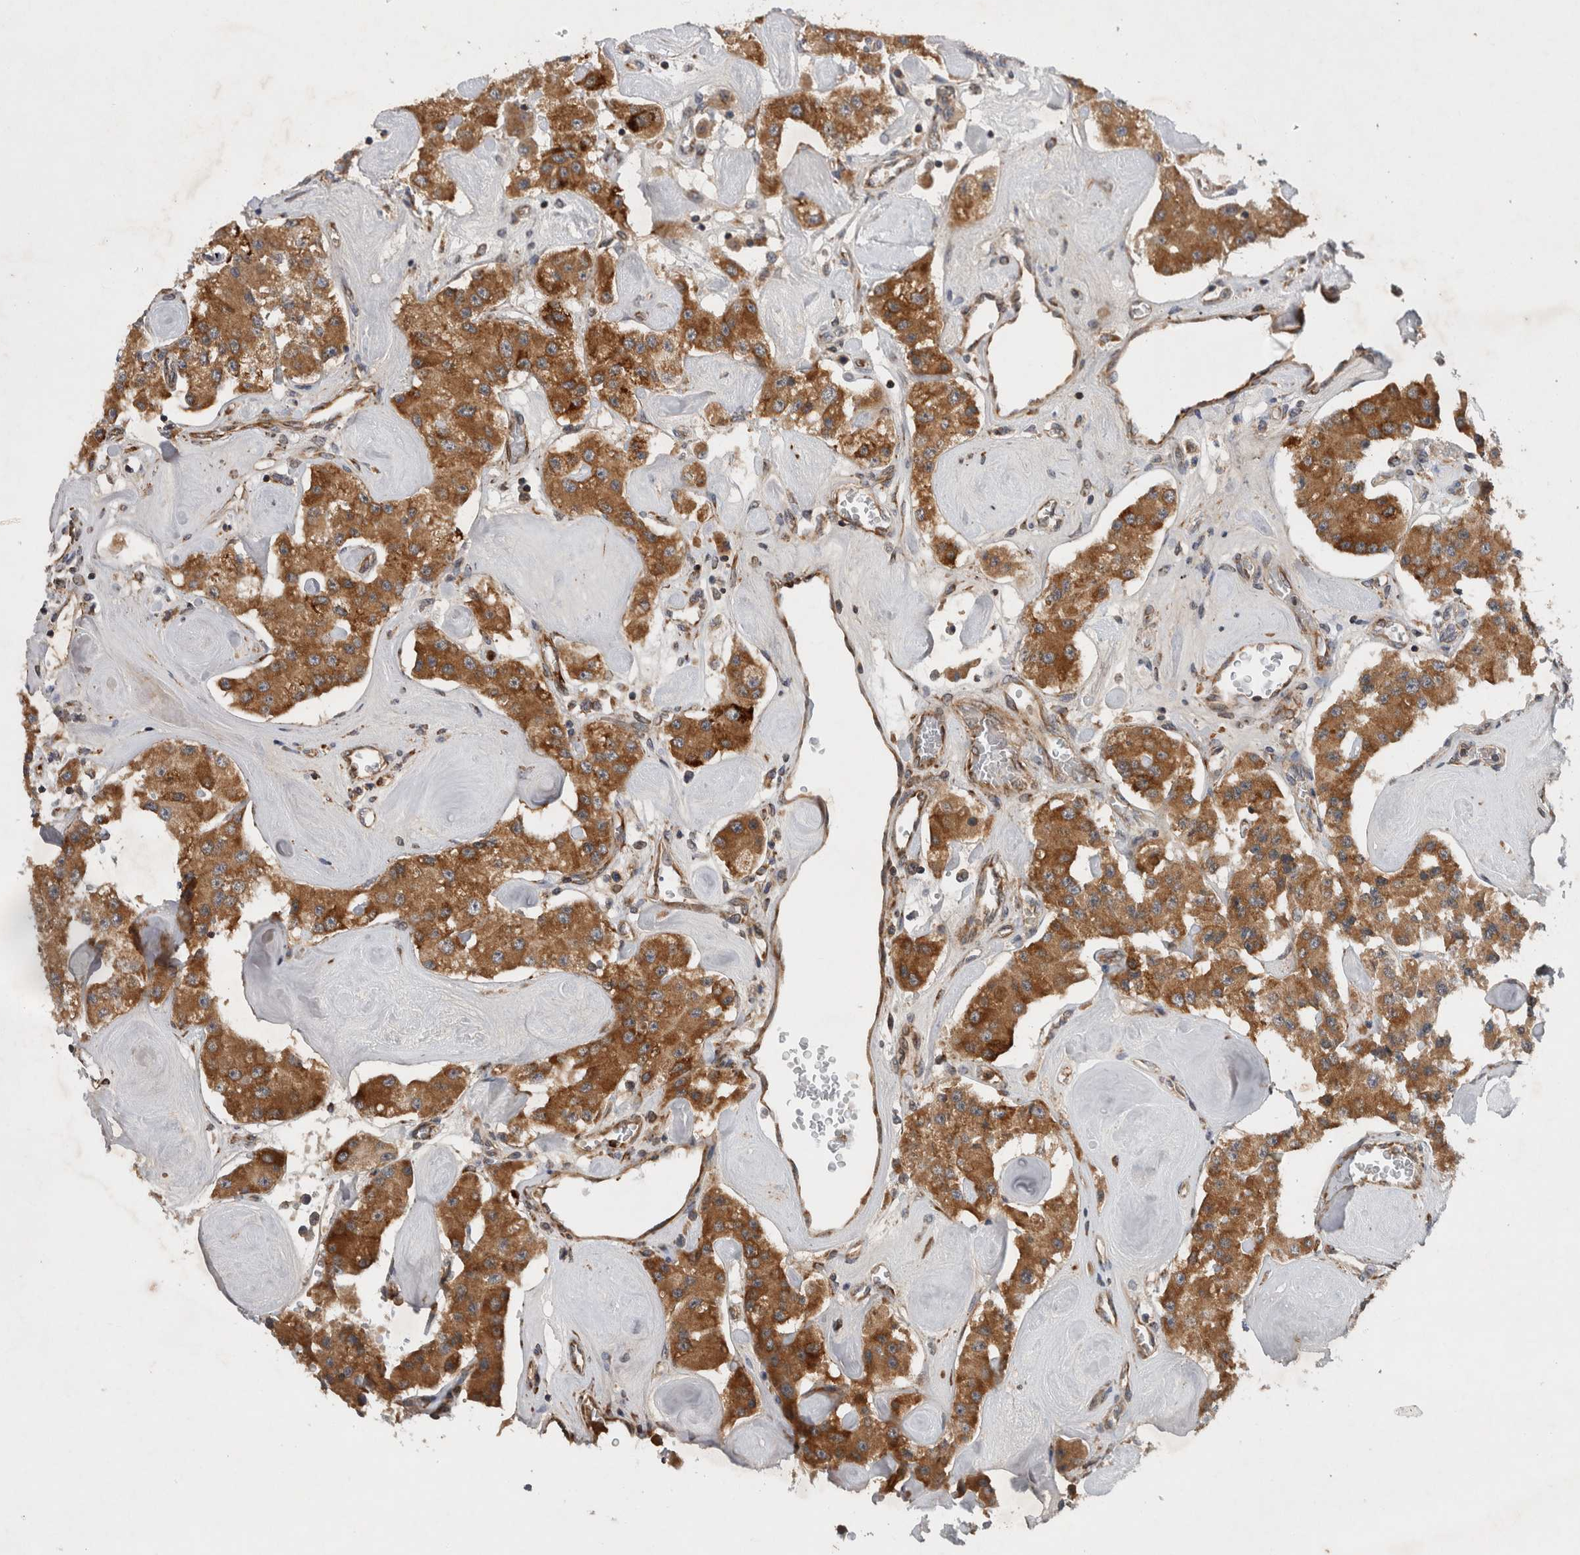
{"staining": {"intensity": "strong", "quantity": ">75%", "location": "cytoplasmic/membranous"}, "tissue": "carcinoid", "cell_type": "Tumor cells", "image_type": "cancer", "snomed": [{"axis": "morphology", "description": "Carcinoid, malignant, NOS"}, {"axis": "topography", "description": "Pancreas"}], "caption": "DAB immunohistochemical staining of carcinoid (malignant) displays strong cytoplasmic/membranous protein expression in approximately >75% of tumor cells.", "gene": "PDCD2", "patient": {"sex": "male", "age": 41}}